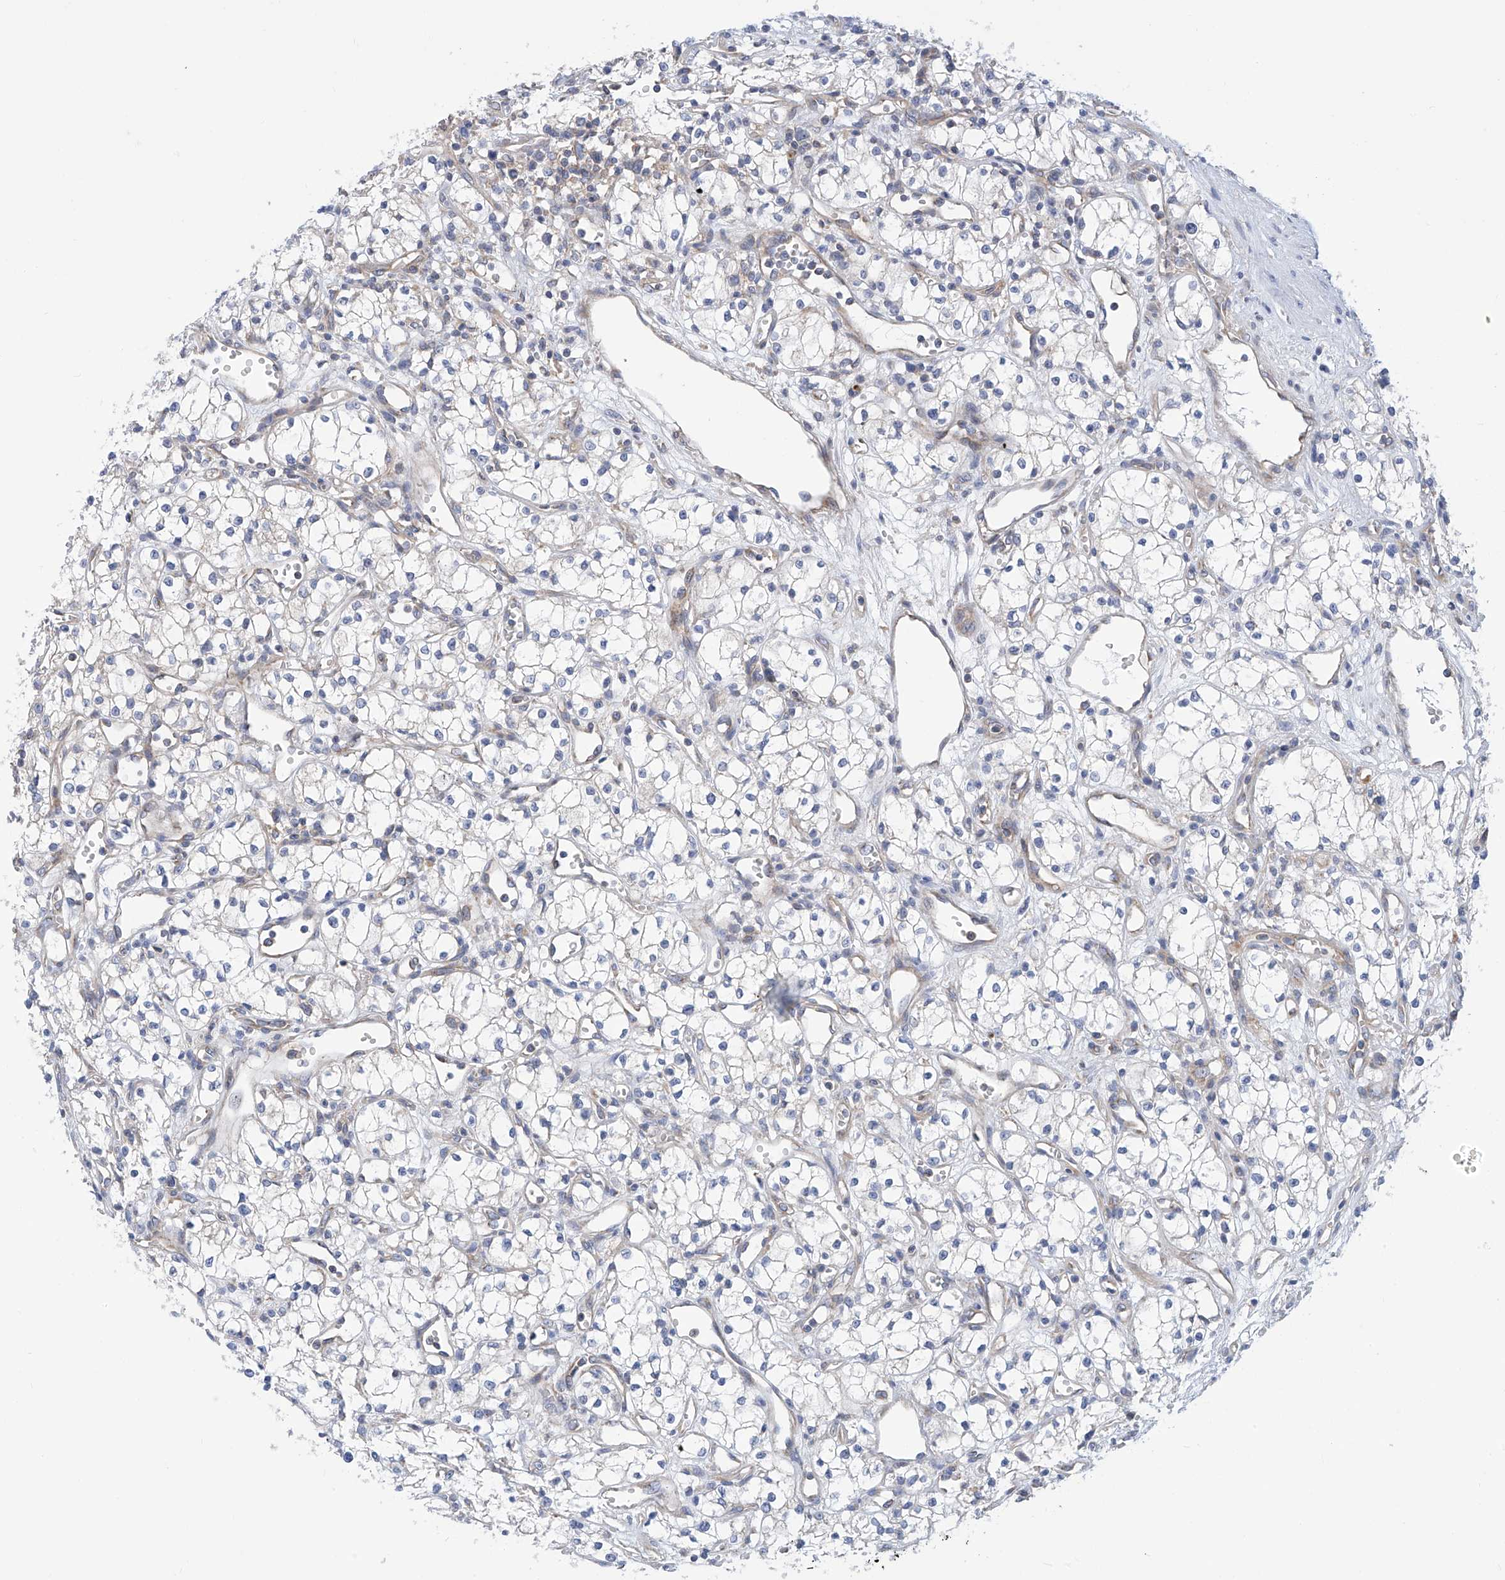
{"staining": {"intensity": "negative", "quantity": "none", "location": "none"}, "tissue": "renal cancer", "cell_type": "Tumor cells", "image_type": "cancer", "snomed": [{"axis": "morphology", "description": "Adenocarcinoma, NOS"}, {"axis": "topography", "description": "Kidney"}], "caption": "DAB immunohistochemical staining of human adenocarcinoma (renal) reveals no significant staining in tumor cells. The staining is performed using DAB brown chromogen with nuclei counter-stained in using hematoxylin.", "gene": "P2RX7", "patient": {"sex": "male", "age": 59}}